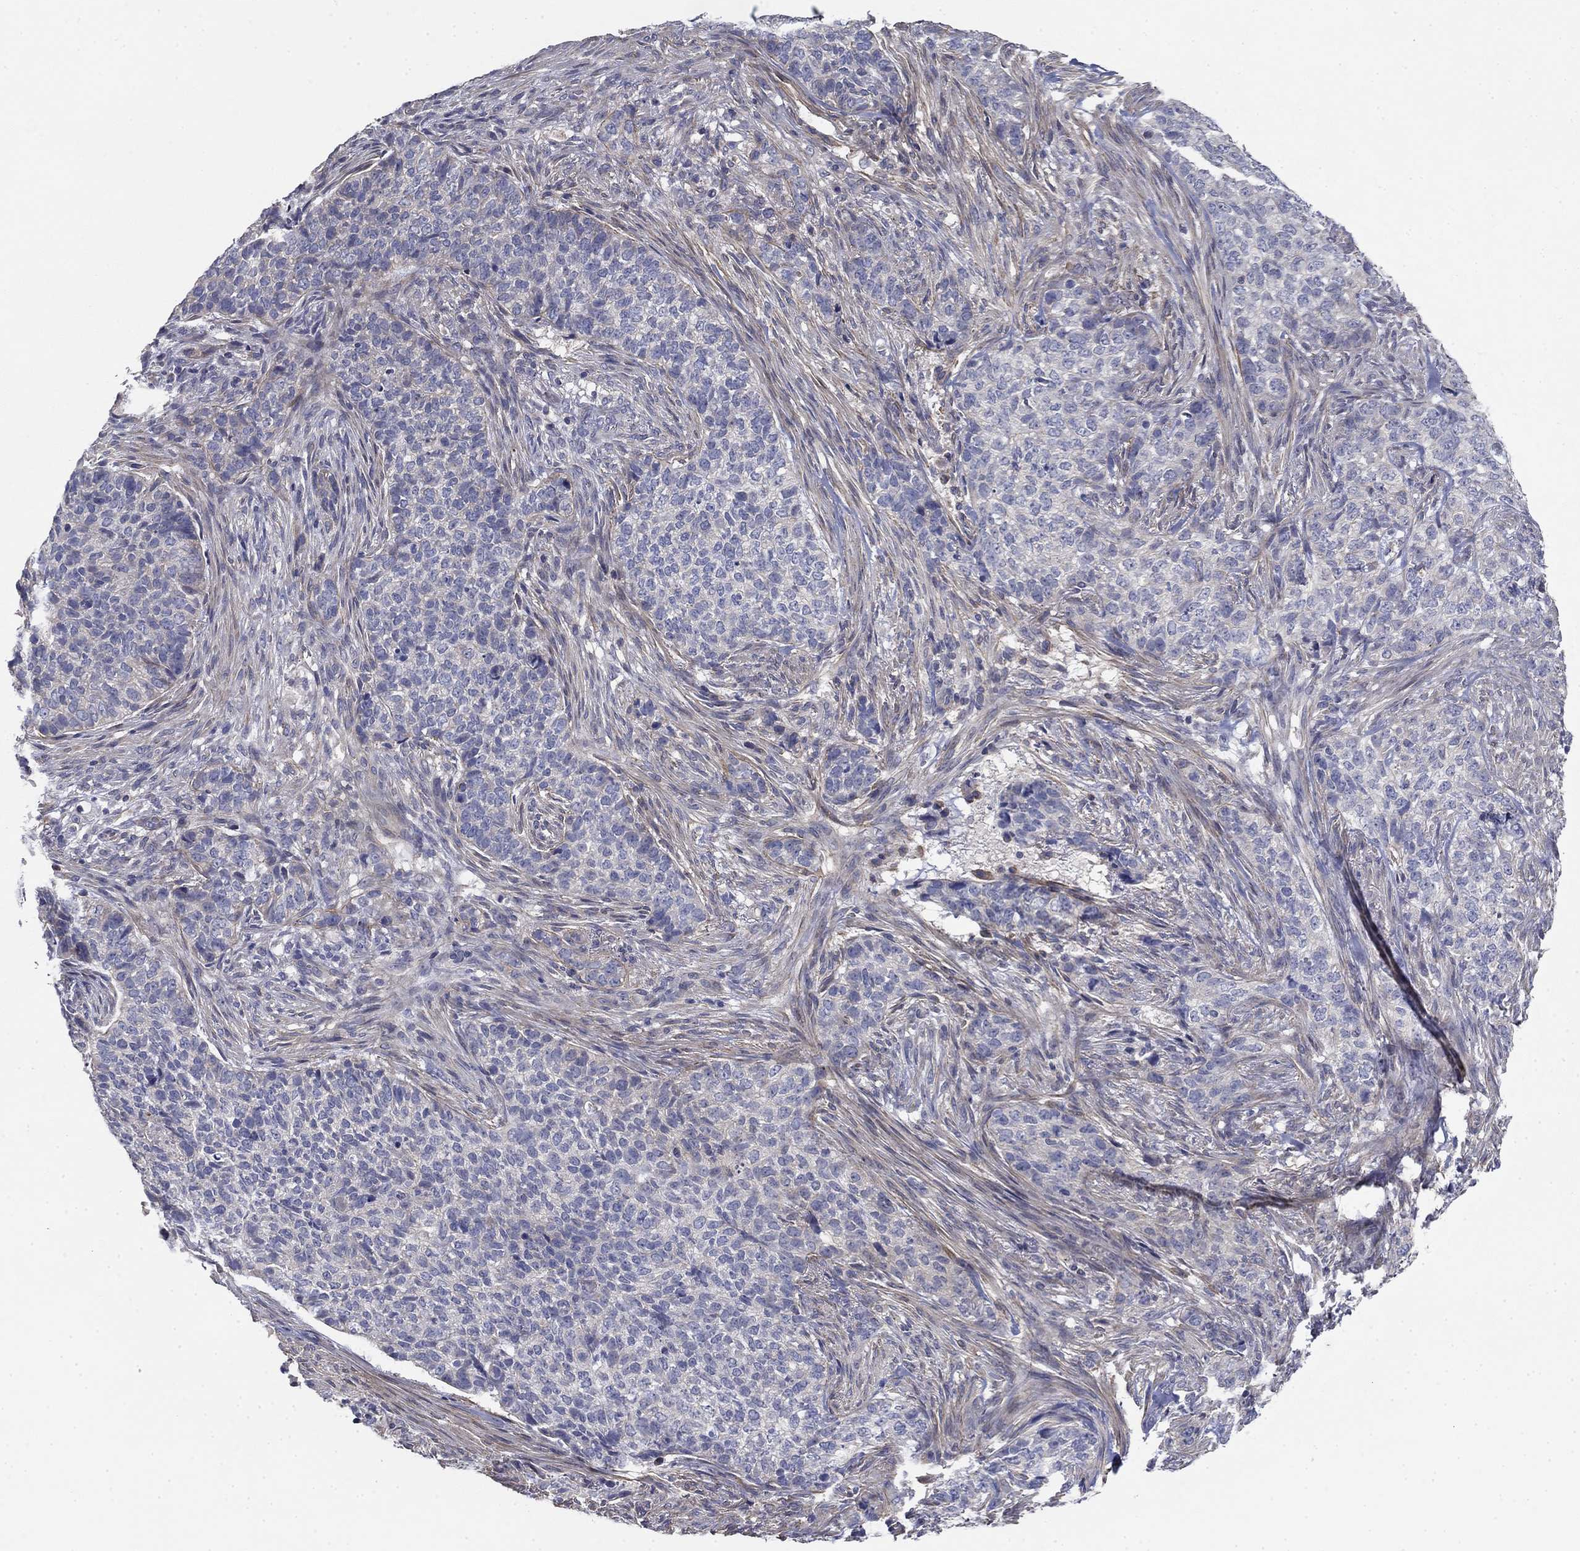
{"staining": {"intensity": "negative", "quantity": "none", "location": "none"}, "tissue": "skin cancer", "cell_type": "Tumor cells", "image_type": "cancer", "snomed": [{"axis": "morphology", "description": "Basal cell carcinoma"}, {"axis": "topography", "description": "Skin"}], "caption": "Image shows no significant protein staining in tumor cells of skin cancer (basal cell carcinoma).", "gene": "GRK7", "patient": {"sex": "female", "age": 69}}